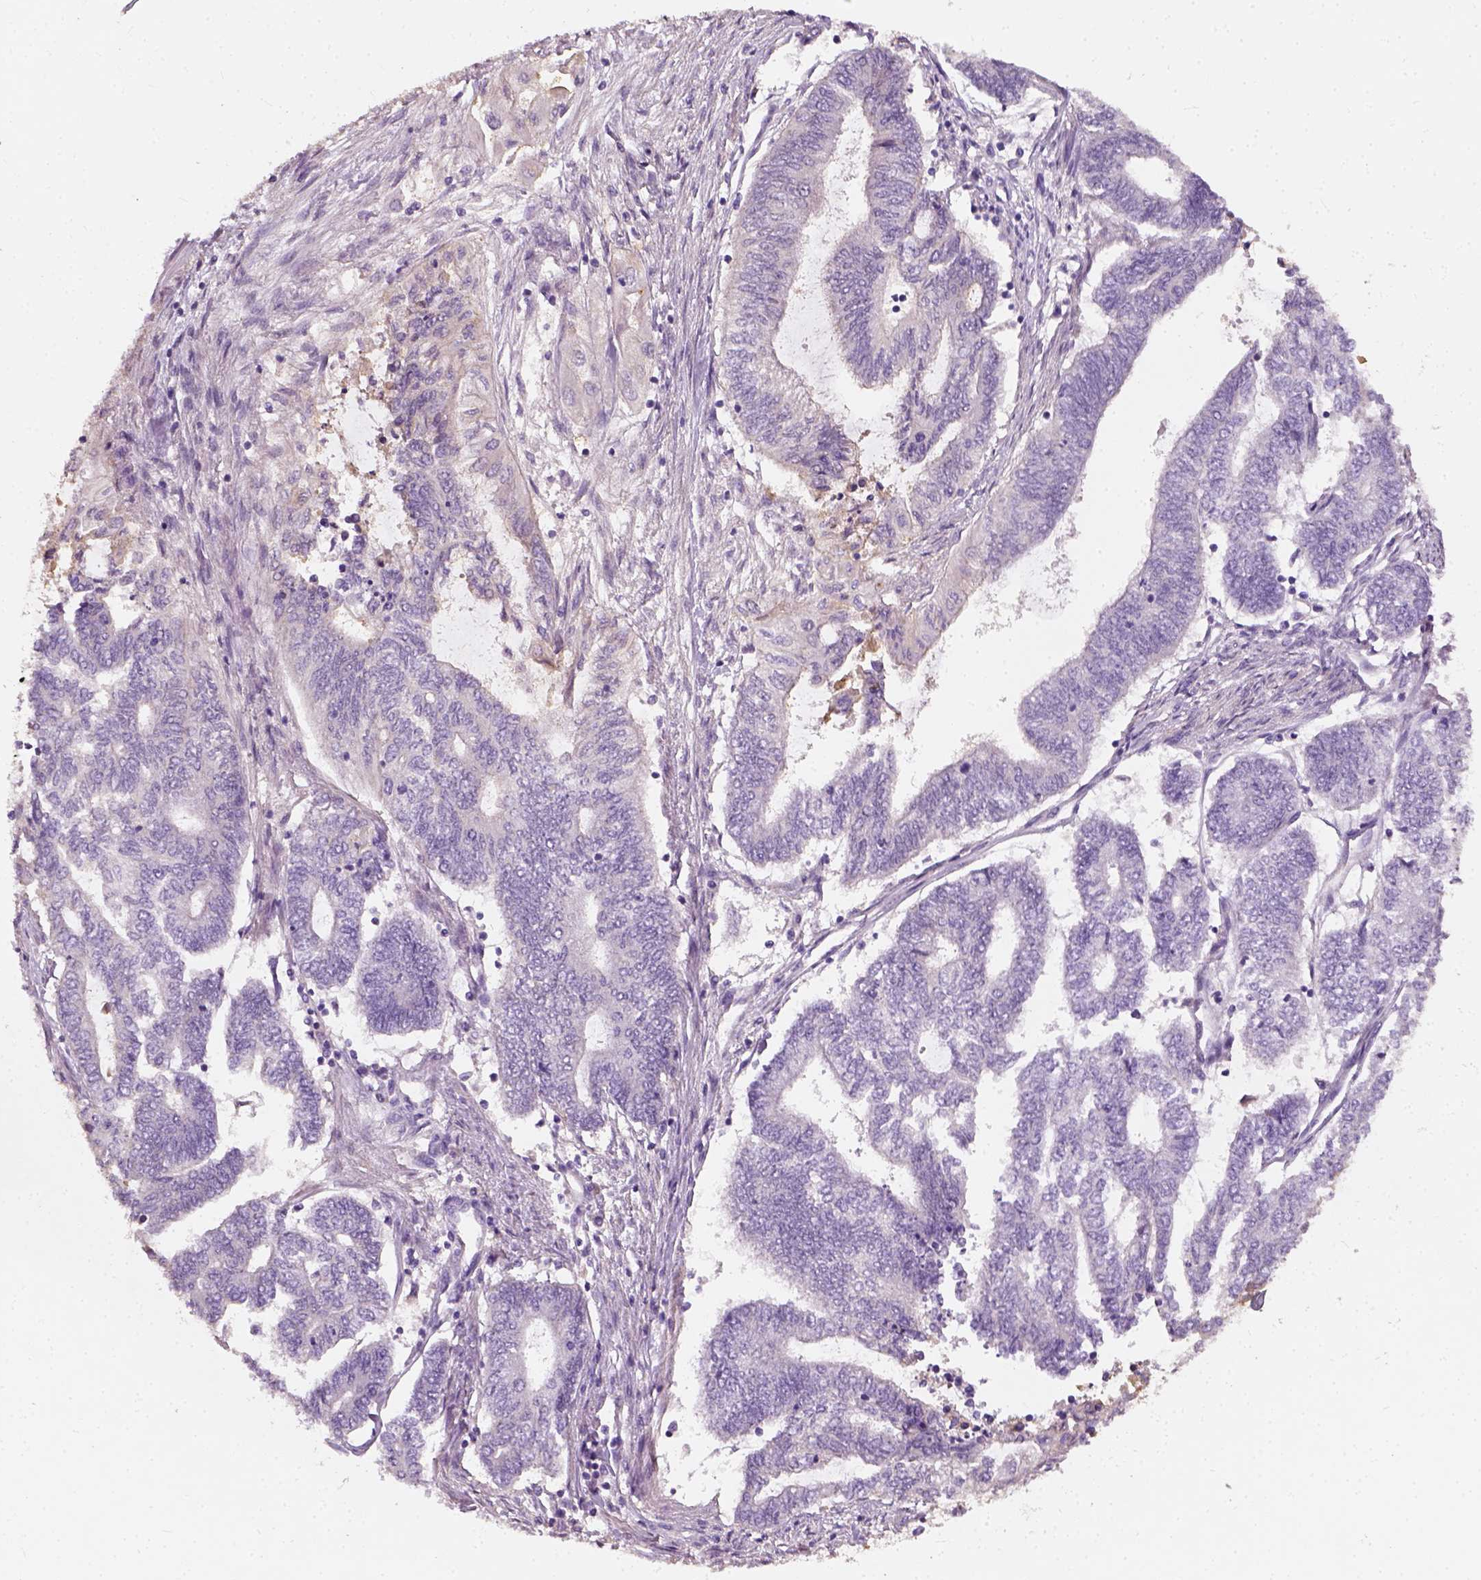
{"staining": {"intensity": "negative", "quantity": "none", "location": "none"}, "tissue": "endometrial cancer", "cell_type": "Tumor cells", "image_type": "cancer", "snomed": [{"axis": "morphology", "description": "Adenocarcinoma, NOS"}, {"axis": "topography", "description": "Uterus"}, {"axis": "topography", "description": "Endometrium"}], "caption": "IHC histopathology image of human adenocarcinoma (endometrial) stained for a protein (brown), which reveals no expression in tumor cells.", "gene": "DHCR24", "patient": {"sex": "female", "age": 70}}